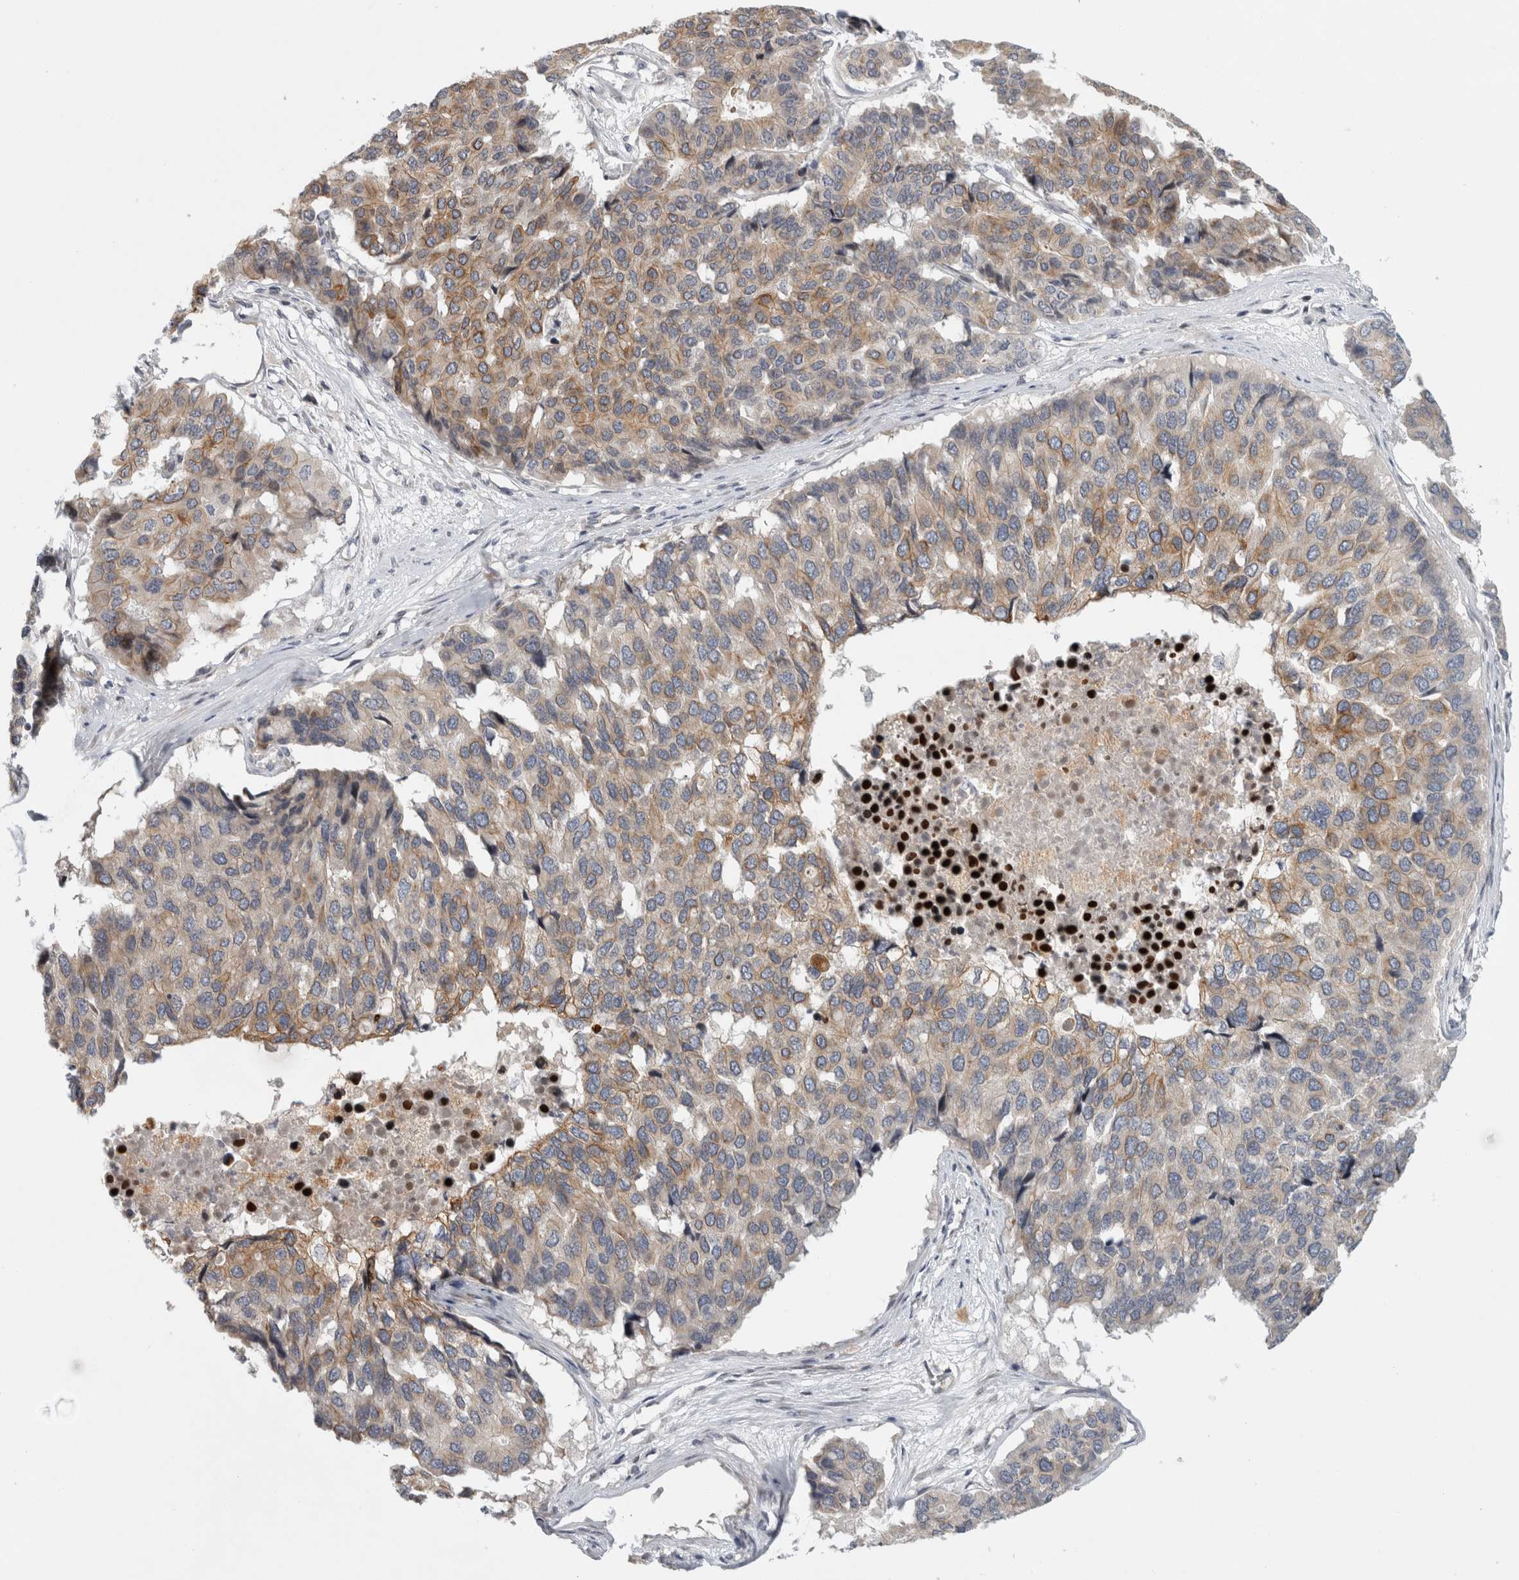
{"staining": {"intensity": "weak", "quantity": ">75%", "location": "cytoplasmic/membranous"}, "tissue": "pancreatic cancer", "cell_type": "Tumor cells", "image_type": "cancer", "snomed": [{"axis": "morphology", "description": "Adenocarcinoma, NOS"}, {"axis": "topography", "description": "Pancreas"}], "caption": "Protein staining reveals weak cytoplasmic/membranous positivity in approximately >75% of tumor cells in pancreatic adenocarcinoma.", "gene": "UTP25", "patient": {"sex": "male", "age": 50}}